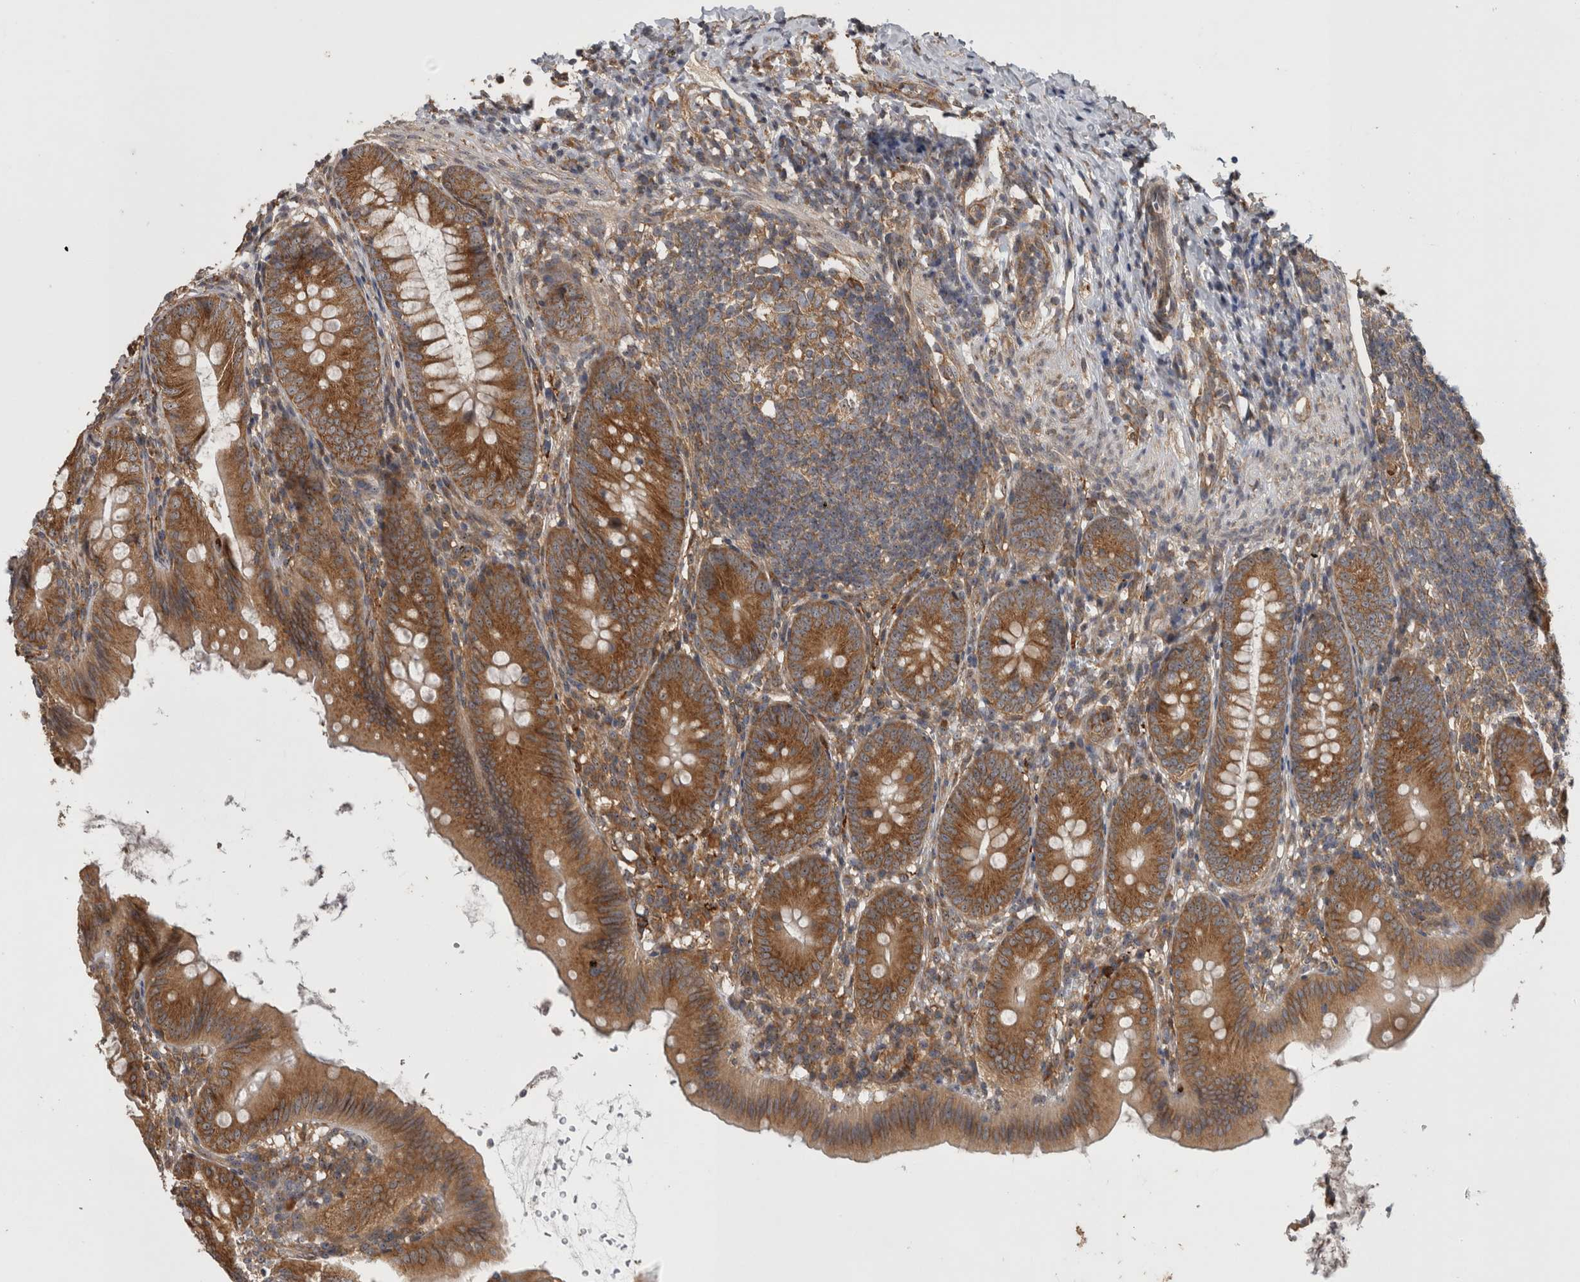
{"staining": {"intensity": "moderate", "quantity": ">75%", "location": "cytoplasmic/membranous"}, "tissue": "appendix", "cell_type": "Glandular cells", "image_type": "normal", "snomed": [{"axis": "morphology", "description": "Normal tissue, NOS"}, {"axis": "topography", "description": "Appendix"}], "caption": "DAB immunohistochemical staining of unremarkable appendix reveals moderate cytoplasmic/membranous protein expression in about >75% of glandular cells.", "gene": "ATXN2", "patient": {"sex": "male", "age": 1}}